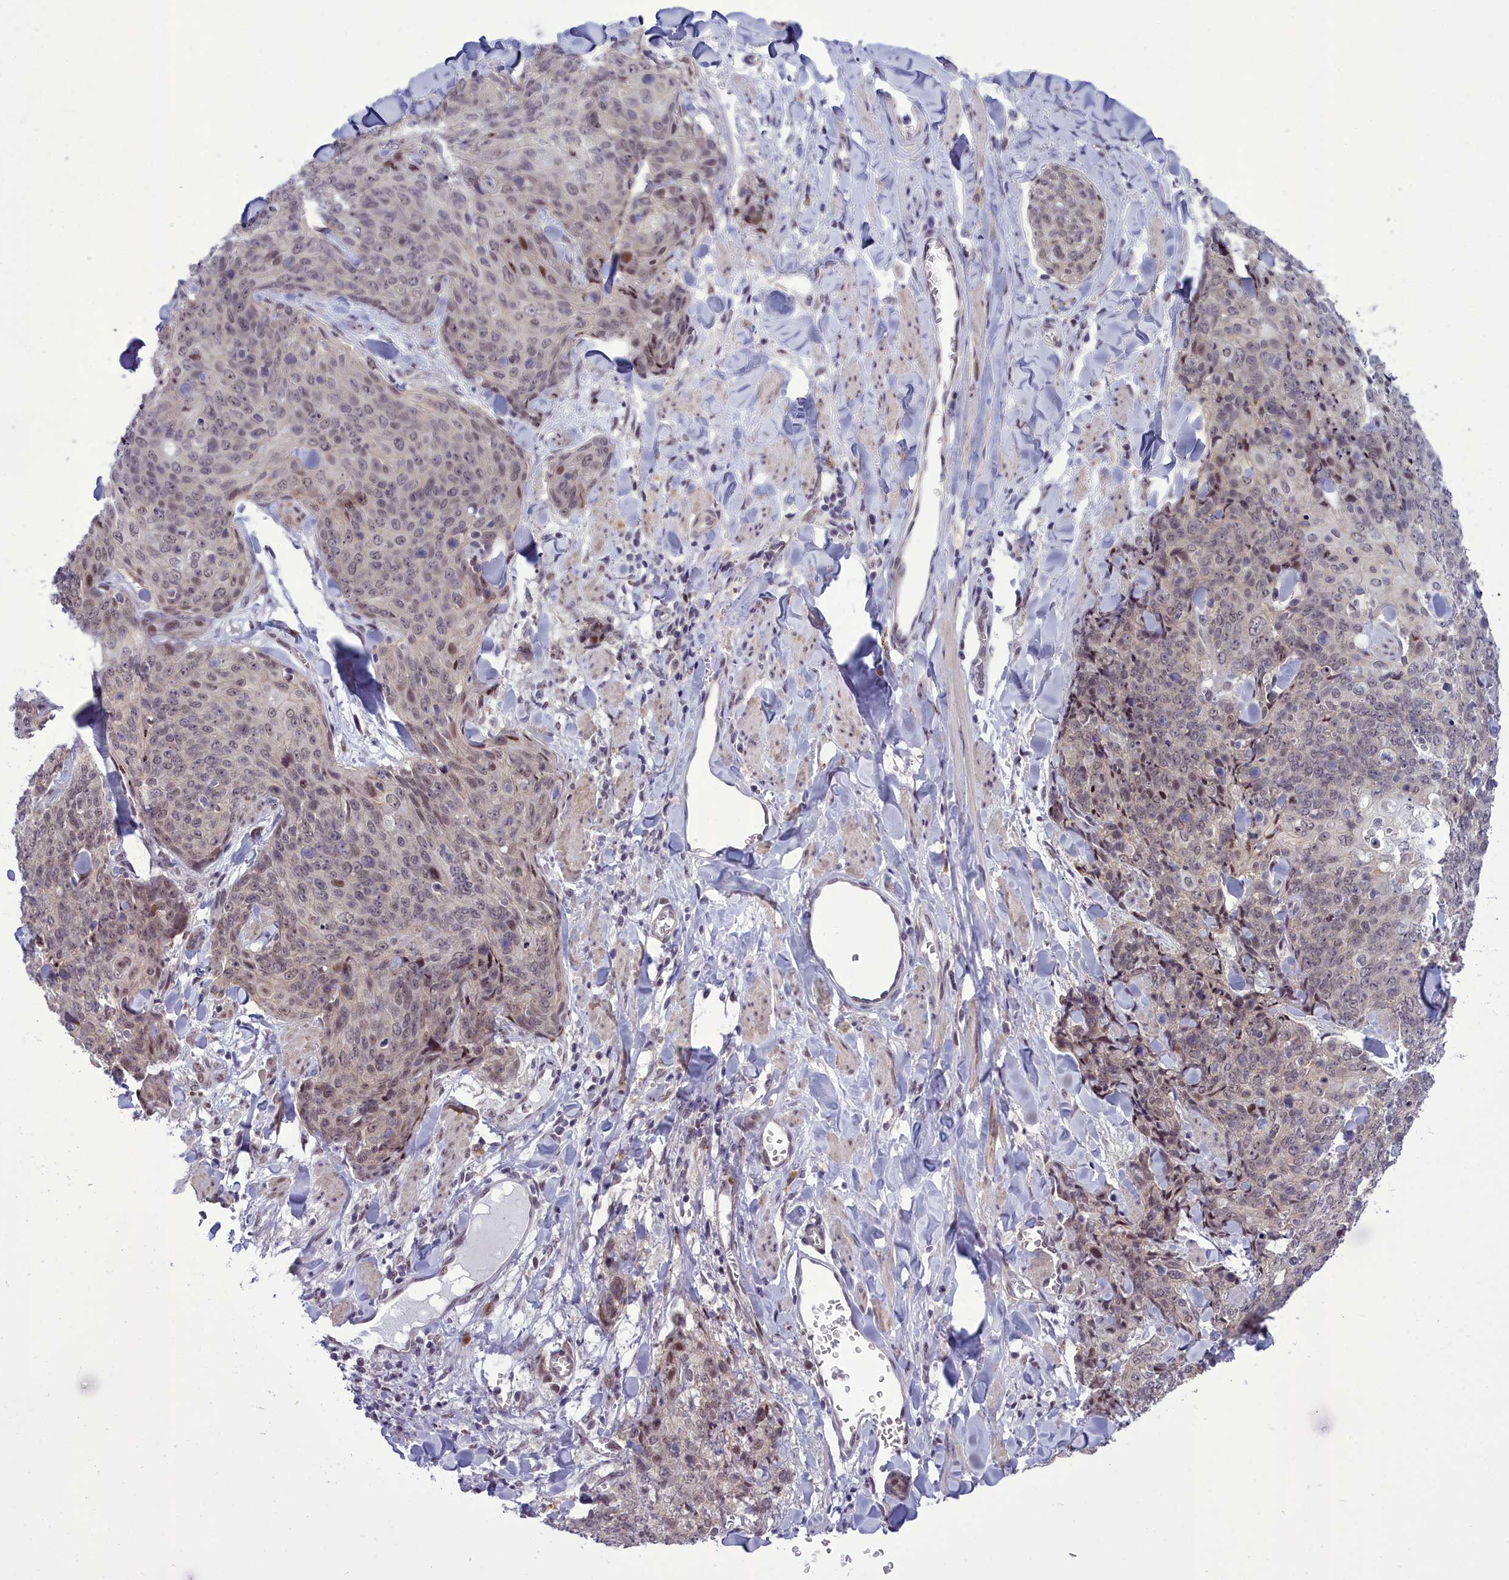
{"staining": {"intensity": "weak", "quantity": ">75%", "location": "nuclear"}, "tissue": "skin cancer", "cell_type": "Tumor cells", "image_type": "cancer", "snomed": [{"axis": "morphology", "description": "Squamous cell carcinoma, NOS"}, {"axis": "topography", "description": "Skin"}, {"axis": "topography", "description": "Vulva"}], "caption": "IHC of skin cancer (squamous cell carcinoma) displays low levels of weak nuclear expression in about >75% of tumor cells.", "gene": "CEACAM19", "patient": {"sex": "female", "age": 85}}